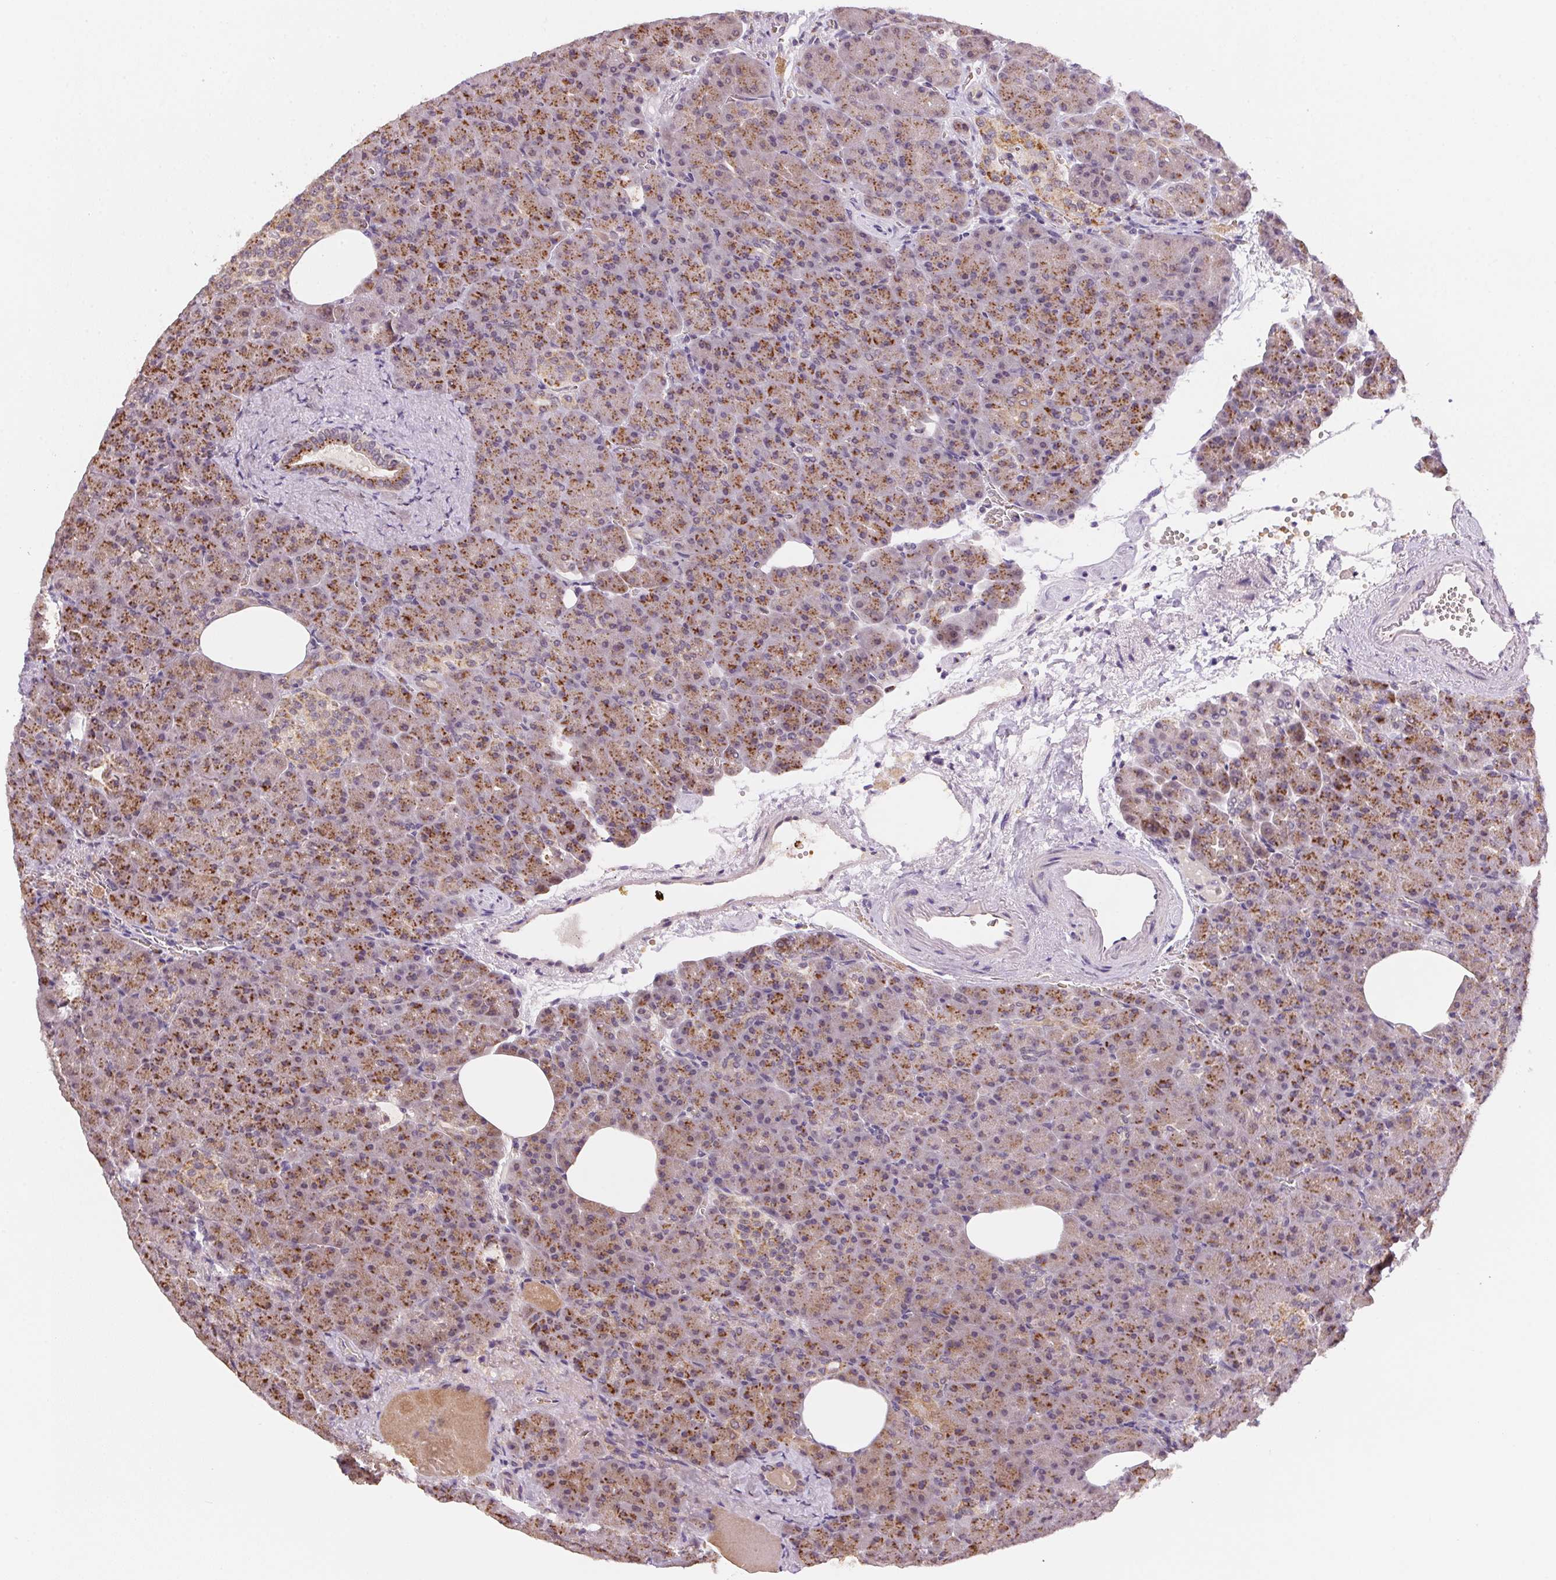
{"staining": {"intensity": "moderate", "quantity": ">75%", "location": "cytoplasmic/membranous"}, "tissue": "pancreas", "cell_type": "Exocrine glandular cells", "image_type": "normal", "snomed": [{"axis": "morphology", "description": "Normal tissue, NOS"}, {"axis": "topography", "description": "Pancreas"}], "caption": "The immunohistochemical stain labels moderate cytoplasmic/membranous staining in exocrine glandular cells of benign pancreas. Using DAB (brown) and hematoxylin (blue) stains, captured at high magnification using brightfield microscopy.", "gene": "METTL13", "patient": {"sex": "female", "age": 74}}